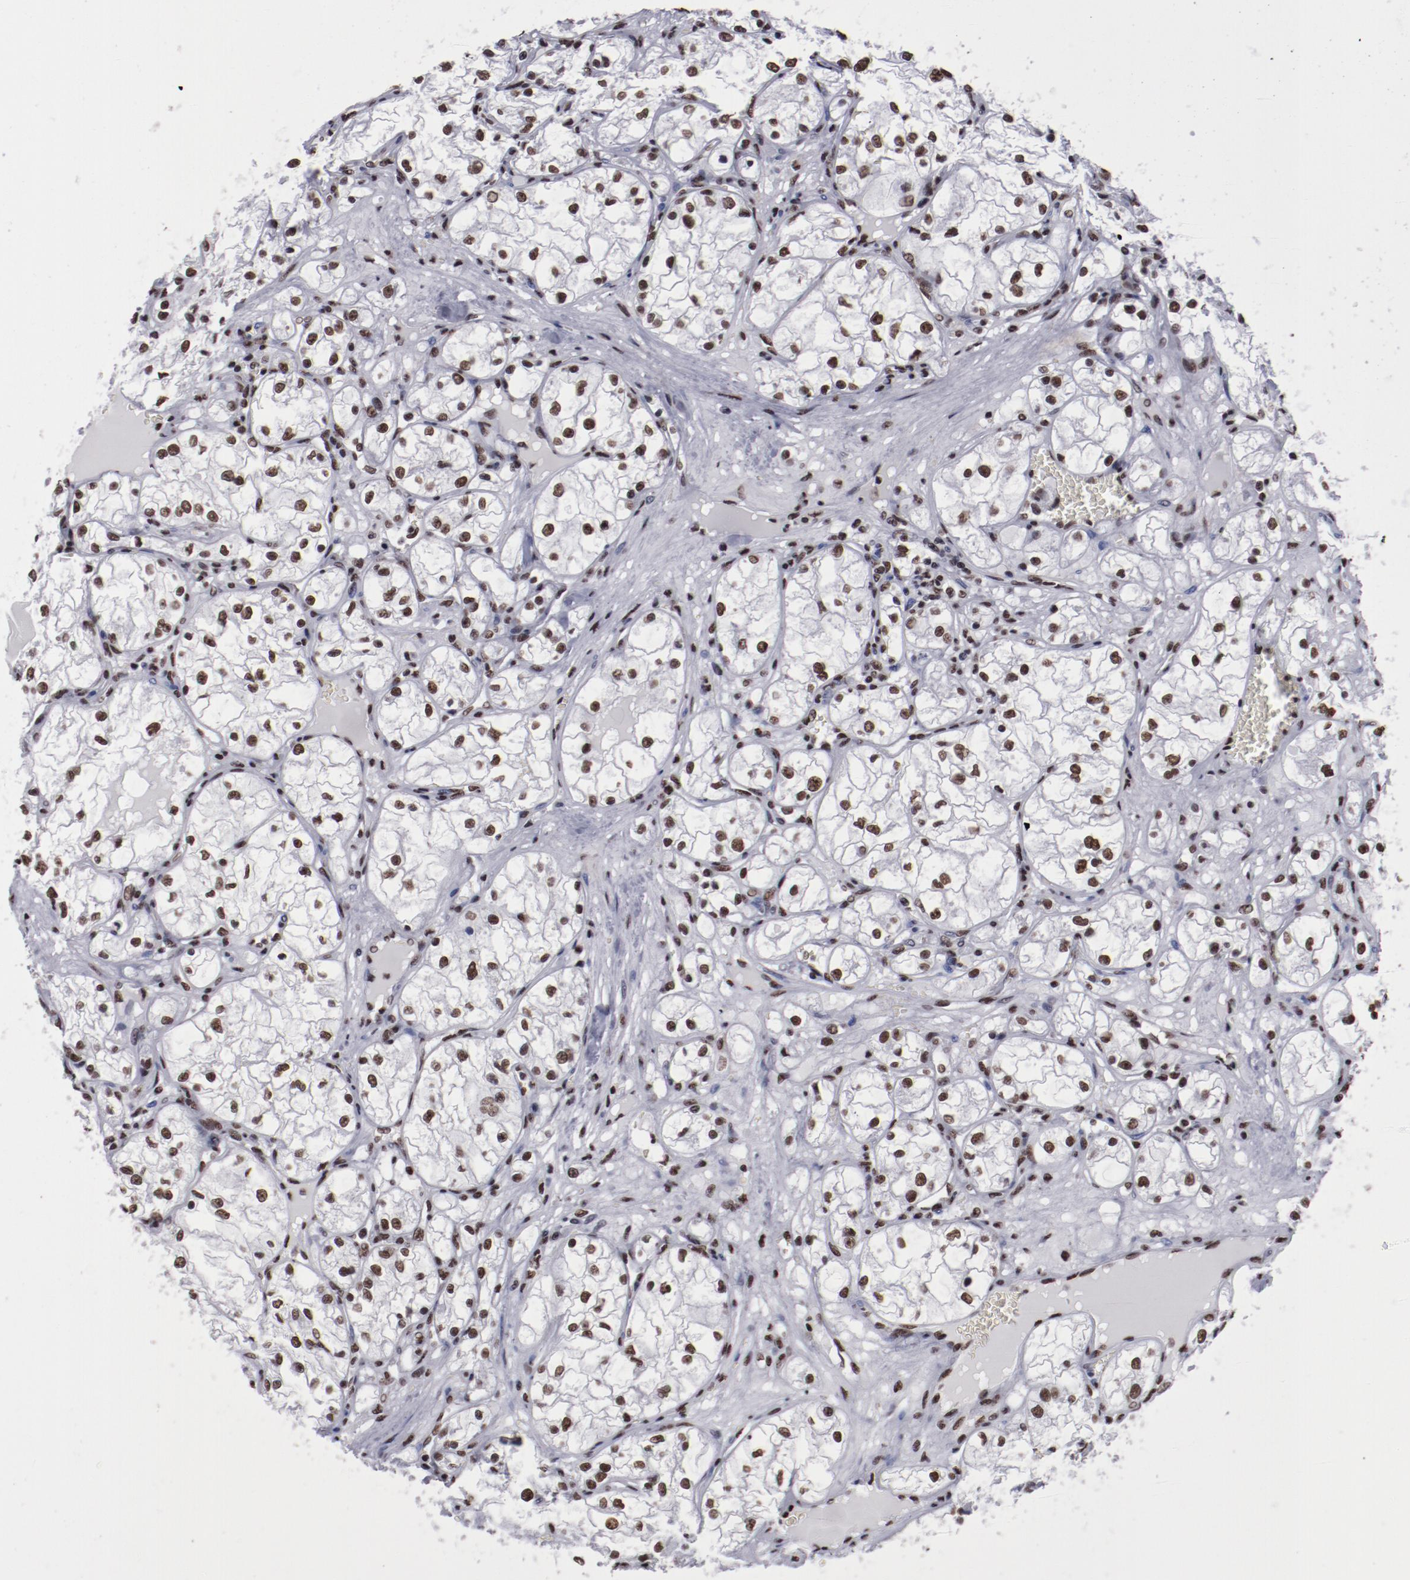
{"staining": {"intensity": "moderate", "quantity": ">75%", "location": "nuclear"}, "tissue": "renal cancer", "cell_type": "Tumor cells", "image_type": "cancer", "snomed": [{"axis": "morphology", "description": "Adenocarcinoma, NOS"}, {"axis": "topography", "description": "Kidney"}], "caption": "Immunohistochemistry of renal adenocarcinoma reveals medium levels of moderate nuclear expression in about >75% of tumor cells.", "gene": "HNRNPA2B1", "patient": {"sex": "male", "age": 61}}